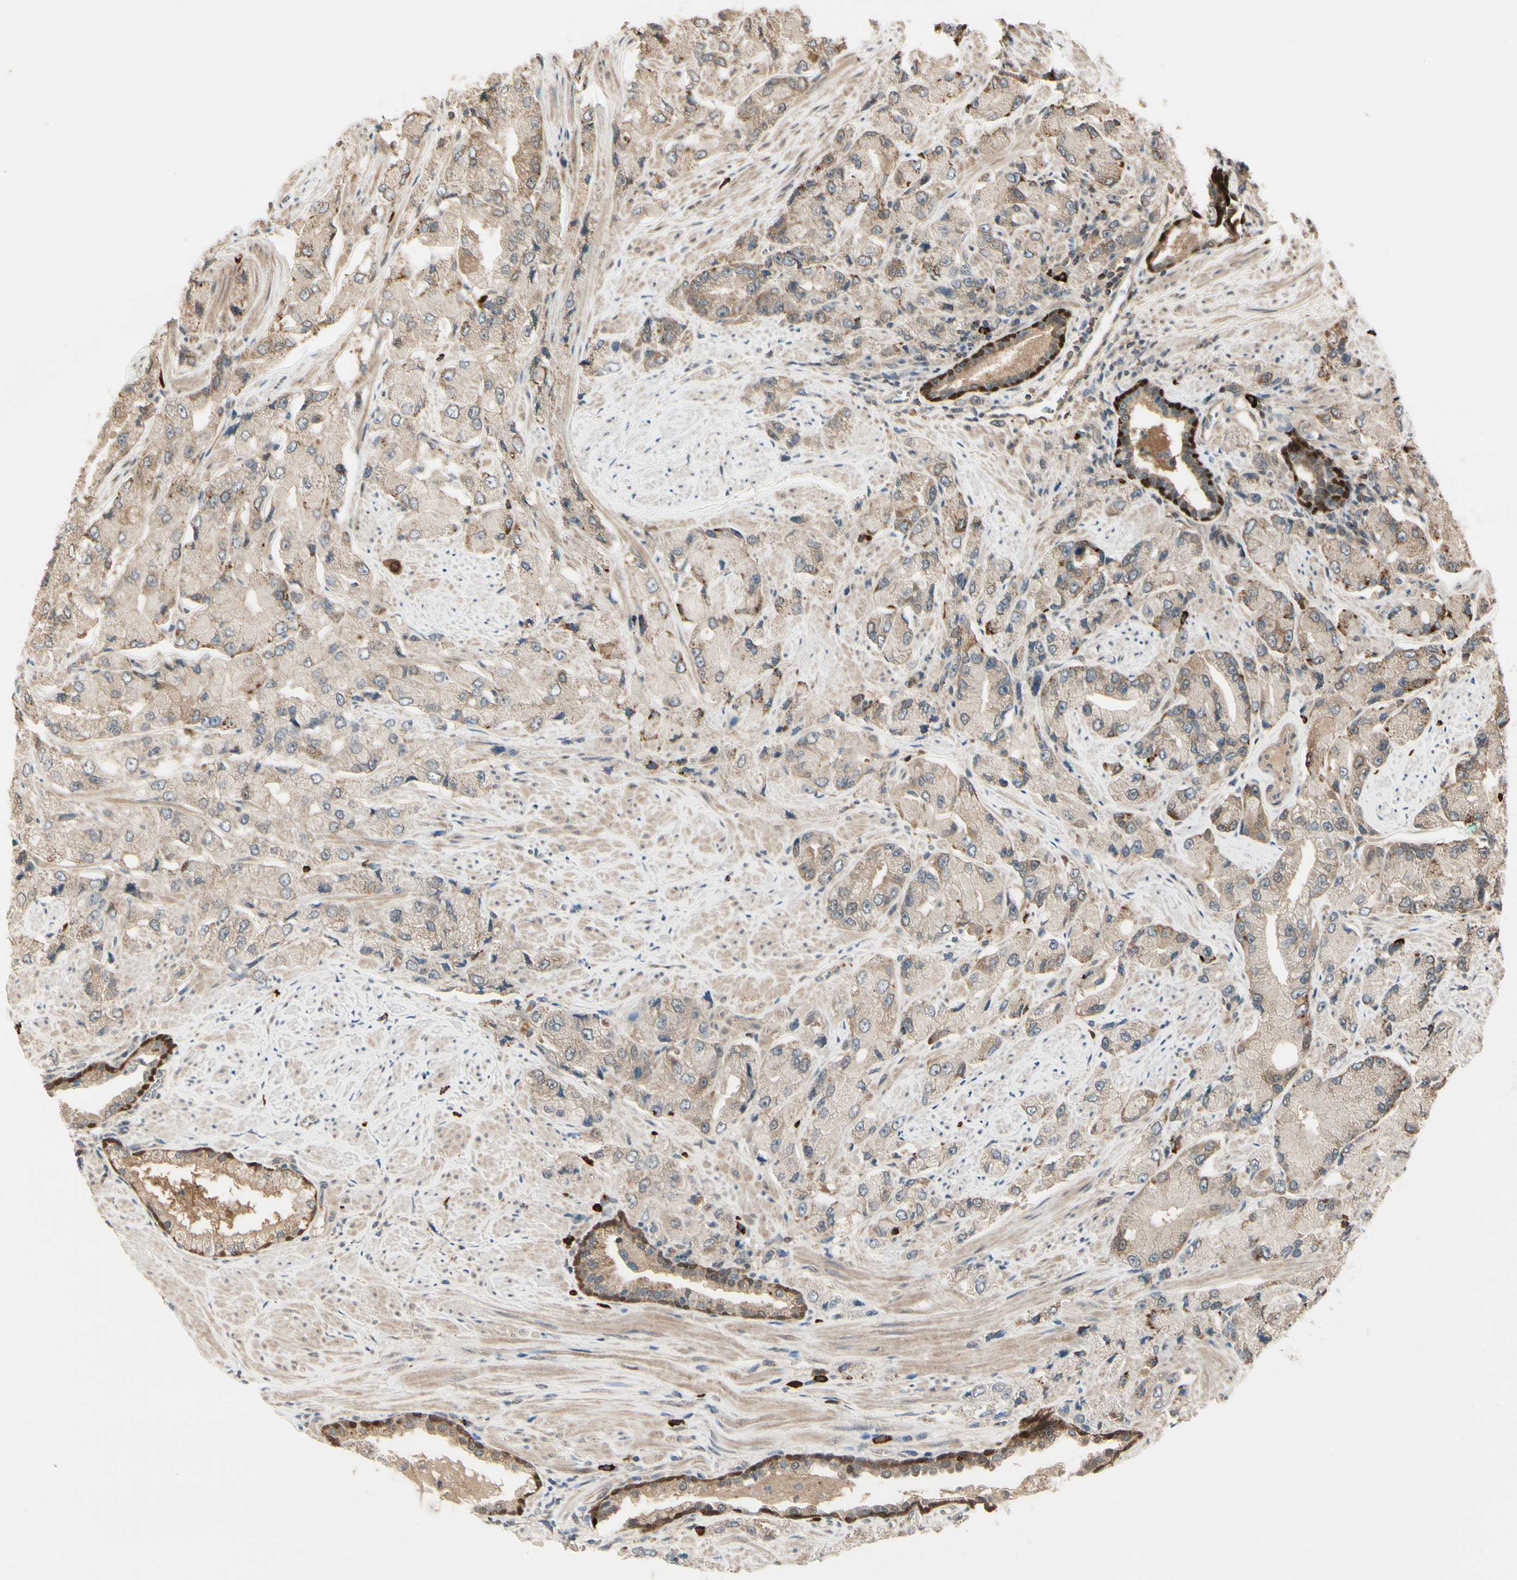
{"staining": {"intensity": "weak", "quantity": ">75%", "location": "cytoplasmic/membranous"}, "tissue": "prostate cancer", "cell_type": "Tumor cells", "image_type": "cancer", "snomed": [{"axis": "morphology", "description": "Adenocarcinoma, High grade"}, {"axis": "topography", "description": "Prostate"}], "caption": "Protein staining shows weak cytoplasmic/membranous positivity in about >75% of tumor cells in high-grade adenocarcinoma (prostate).", "gene": "EVC", "patient": {"sex": "male", "age": 58}}